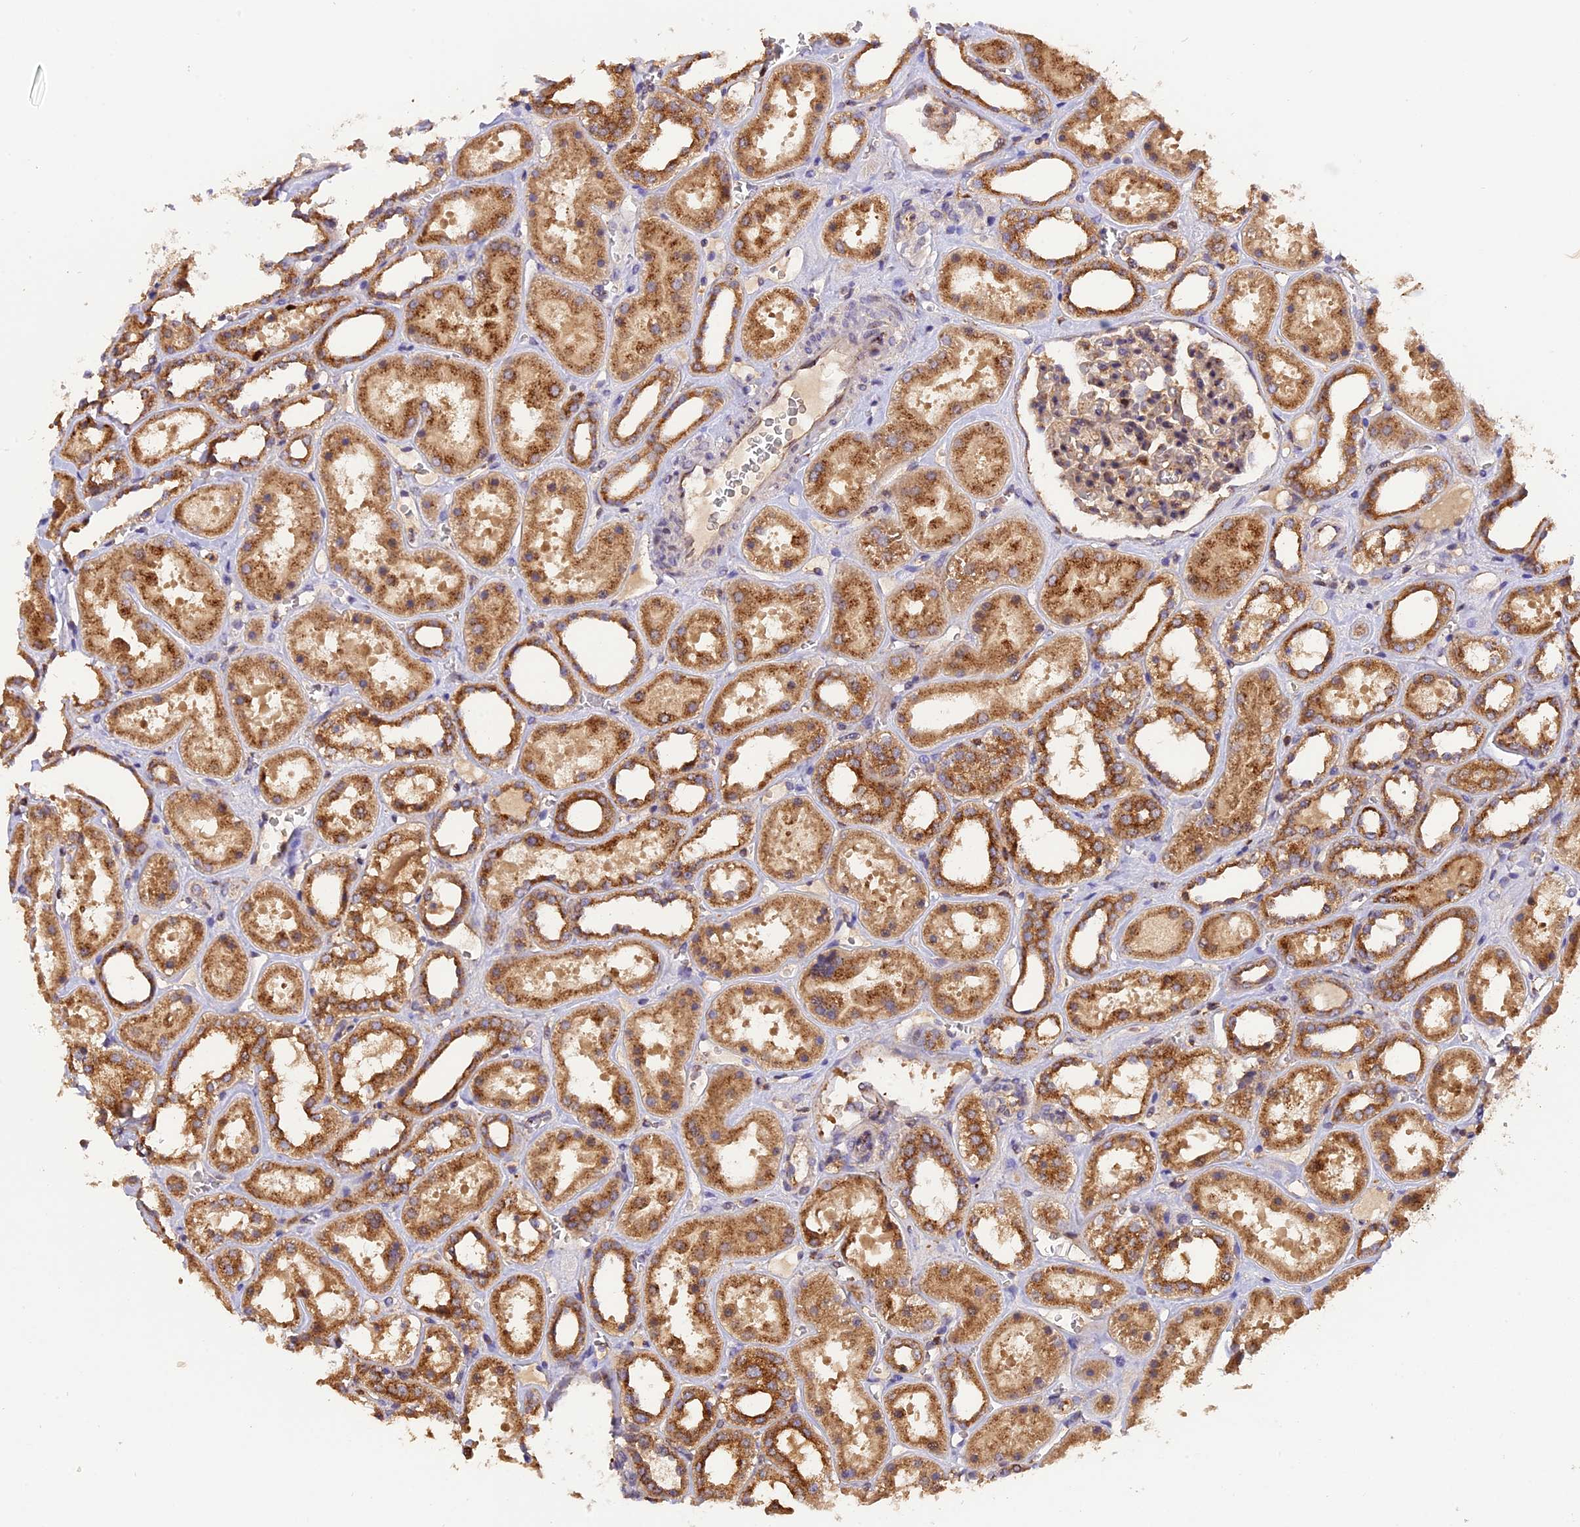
{"staining": {"intensity": "moderate", "quantity": "<25%", "location": "cytoplasmic/membranous"}, "tissue": "kidney", "cell_type": "Cells in glomeruli", "image_type": "normal", "snomed": [{"axis": "morphology", "description": "Normal tissue, NOS"}, {"axis": "topography", "description": "Kidney"}], "caption": "IHC staining of normal kidney, which exhibits low levels of moderate cytoplasmic/membranous staining in about <25% of cells in glomeruli indicating moderate cytoplasmic/membranous protein positivity. The staining was performed using DAB (3,3'-diaminobenzidine) (brown) for protein detection and nuclei were counterstained in hematoxylin (blue).", "gene": "PEX3", "patient": {"sex": "female", "age": 41}}